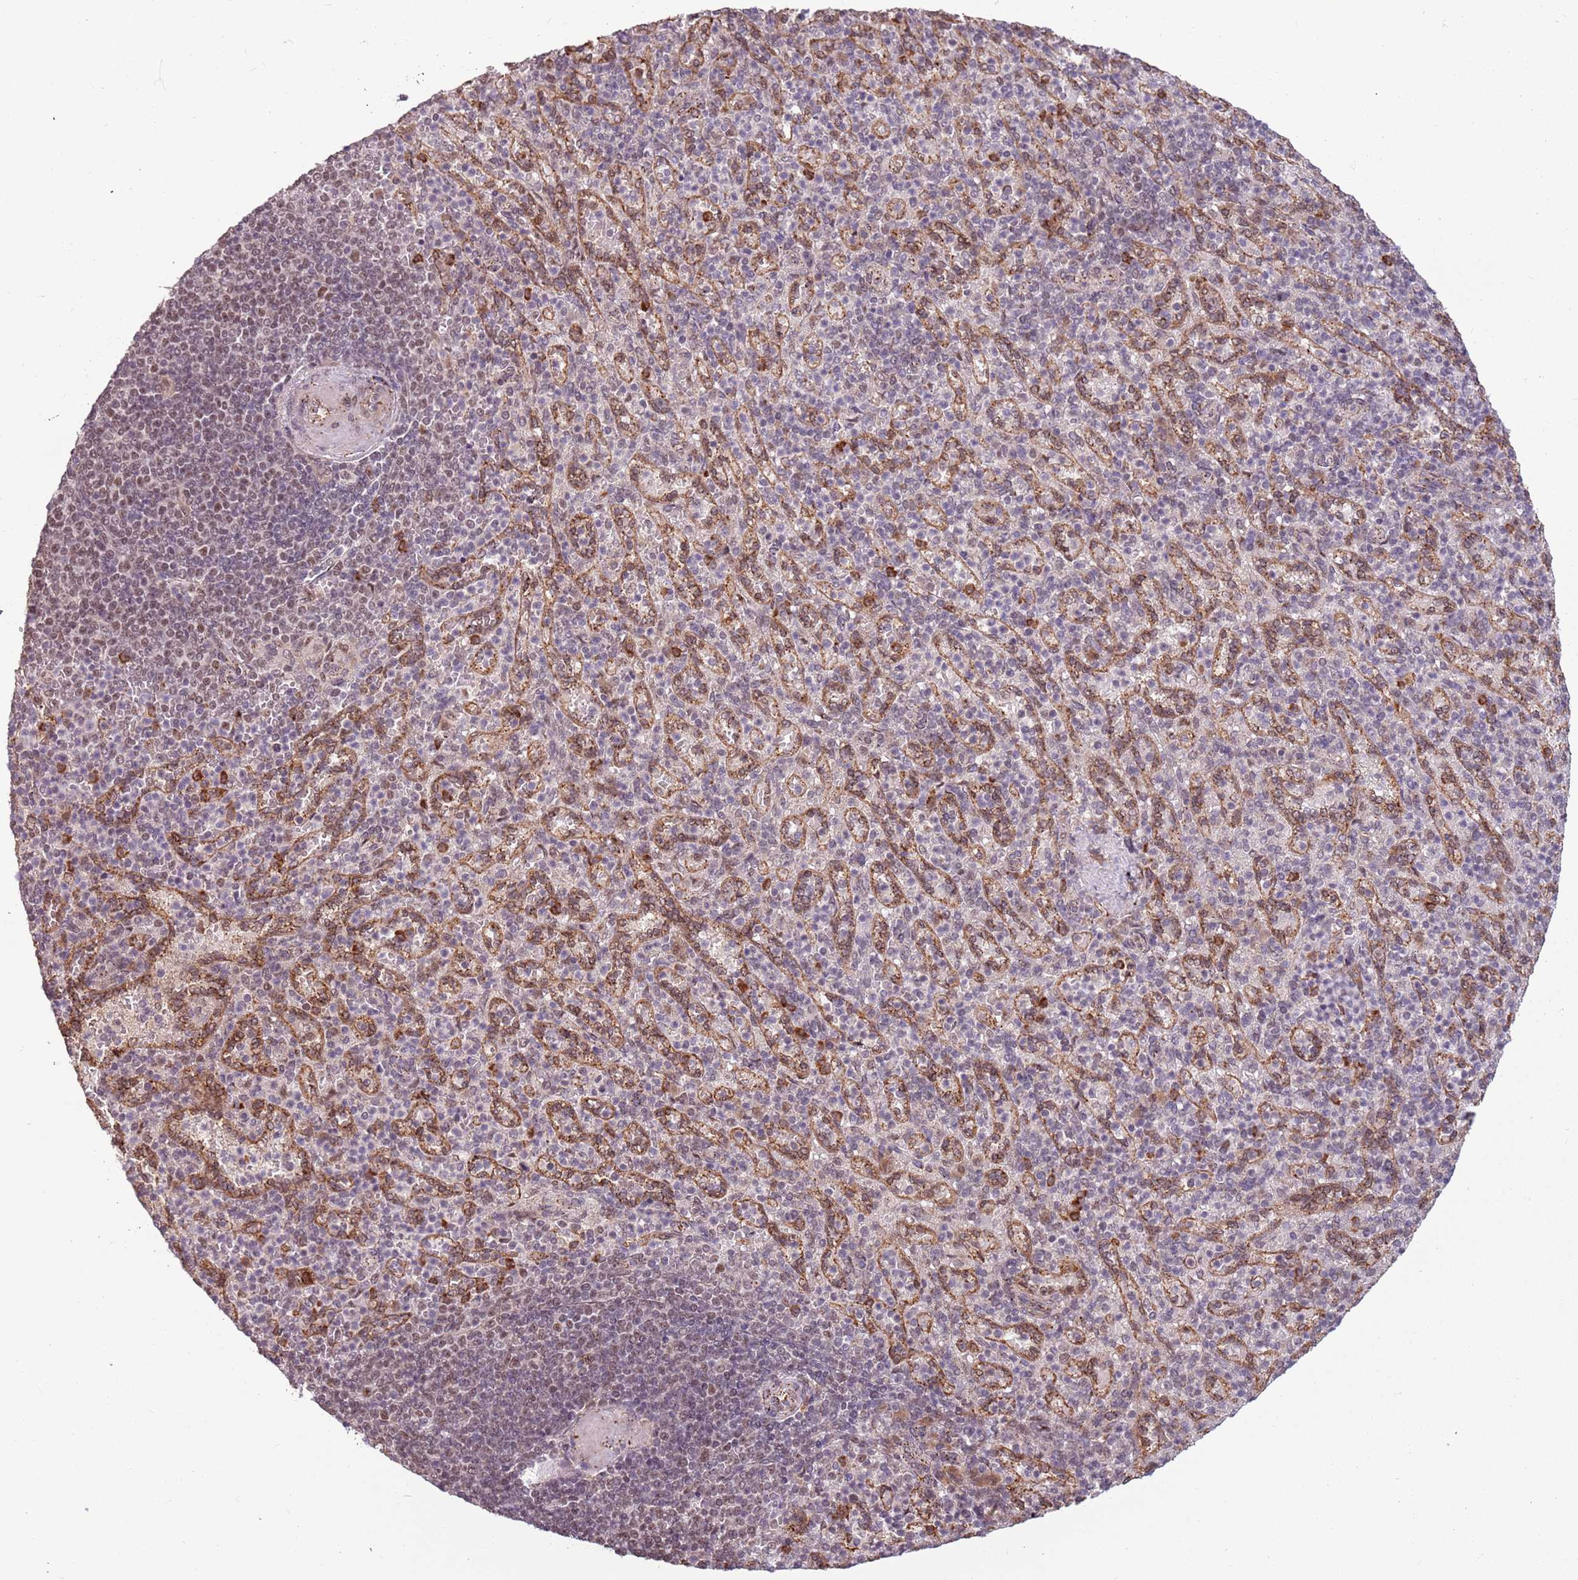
{"staining": {"intensity": "moderate", "quantity": "<25%", "location": "nuclear"}, "tissue": "spleen", "cell_type": "Cells in red pulp", "image_type": "normal", "snomed": [{"axis": "morphology", "description": "Normal tissue, NOS"}, {"axis": "topography", "description": "Spleen"}], "caption": "A brown stain shows moderate nuclear positivity of a protein in cells in red pulp of normal spleen. (DAB = brown stain, brightfield microscopy at high magnification).", "gene": "POLR3H", "patient": {"sex": "female", "age": 74}}